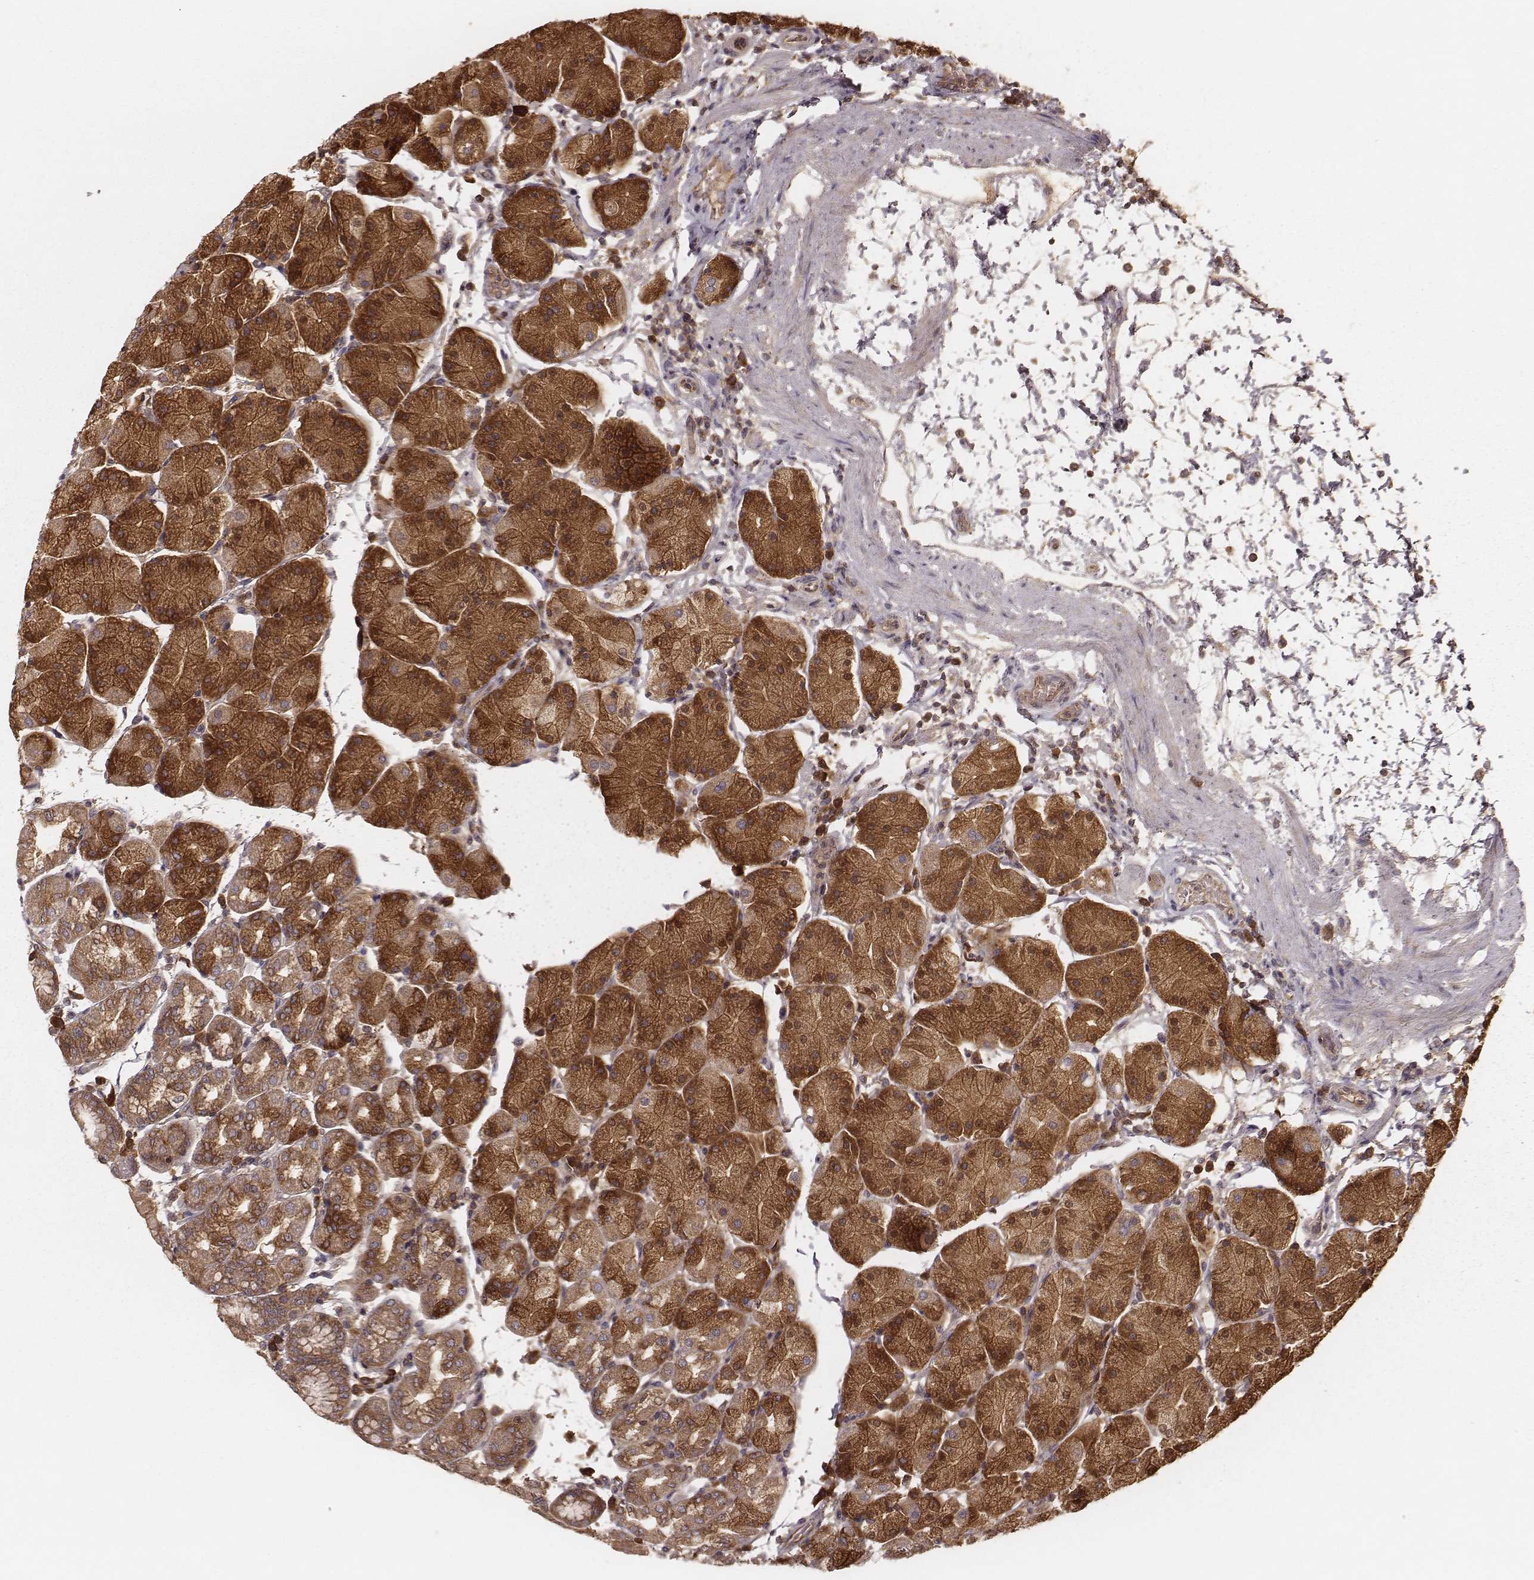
{"staining": {"intensity": "strong", "quantity": ">75%", "location": "cytoplasmic/membranous"}, "tissue": "stomach", "cell_type": "Glandular cells", "image_type": "normal", "snomed": [{"axis": "morphology", "description": "Normal tissue, NOS"}, {"axis": "topography", "description": "Stomach"}], "caption": "Glandular cells reveal high levels of strong cytoplasmic/membranous positivity in approximately >75% of cells in benign stomach. The staining was performed using DAB to visualize the protein expression in brown, while the nuclei were stained in blue with hematoxylin (Magnification: 20x).", "gene": "CARS1", "patient": {"sex": "male", "age": 54}}